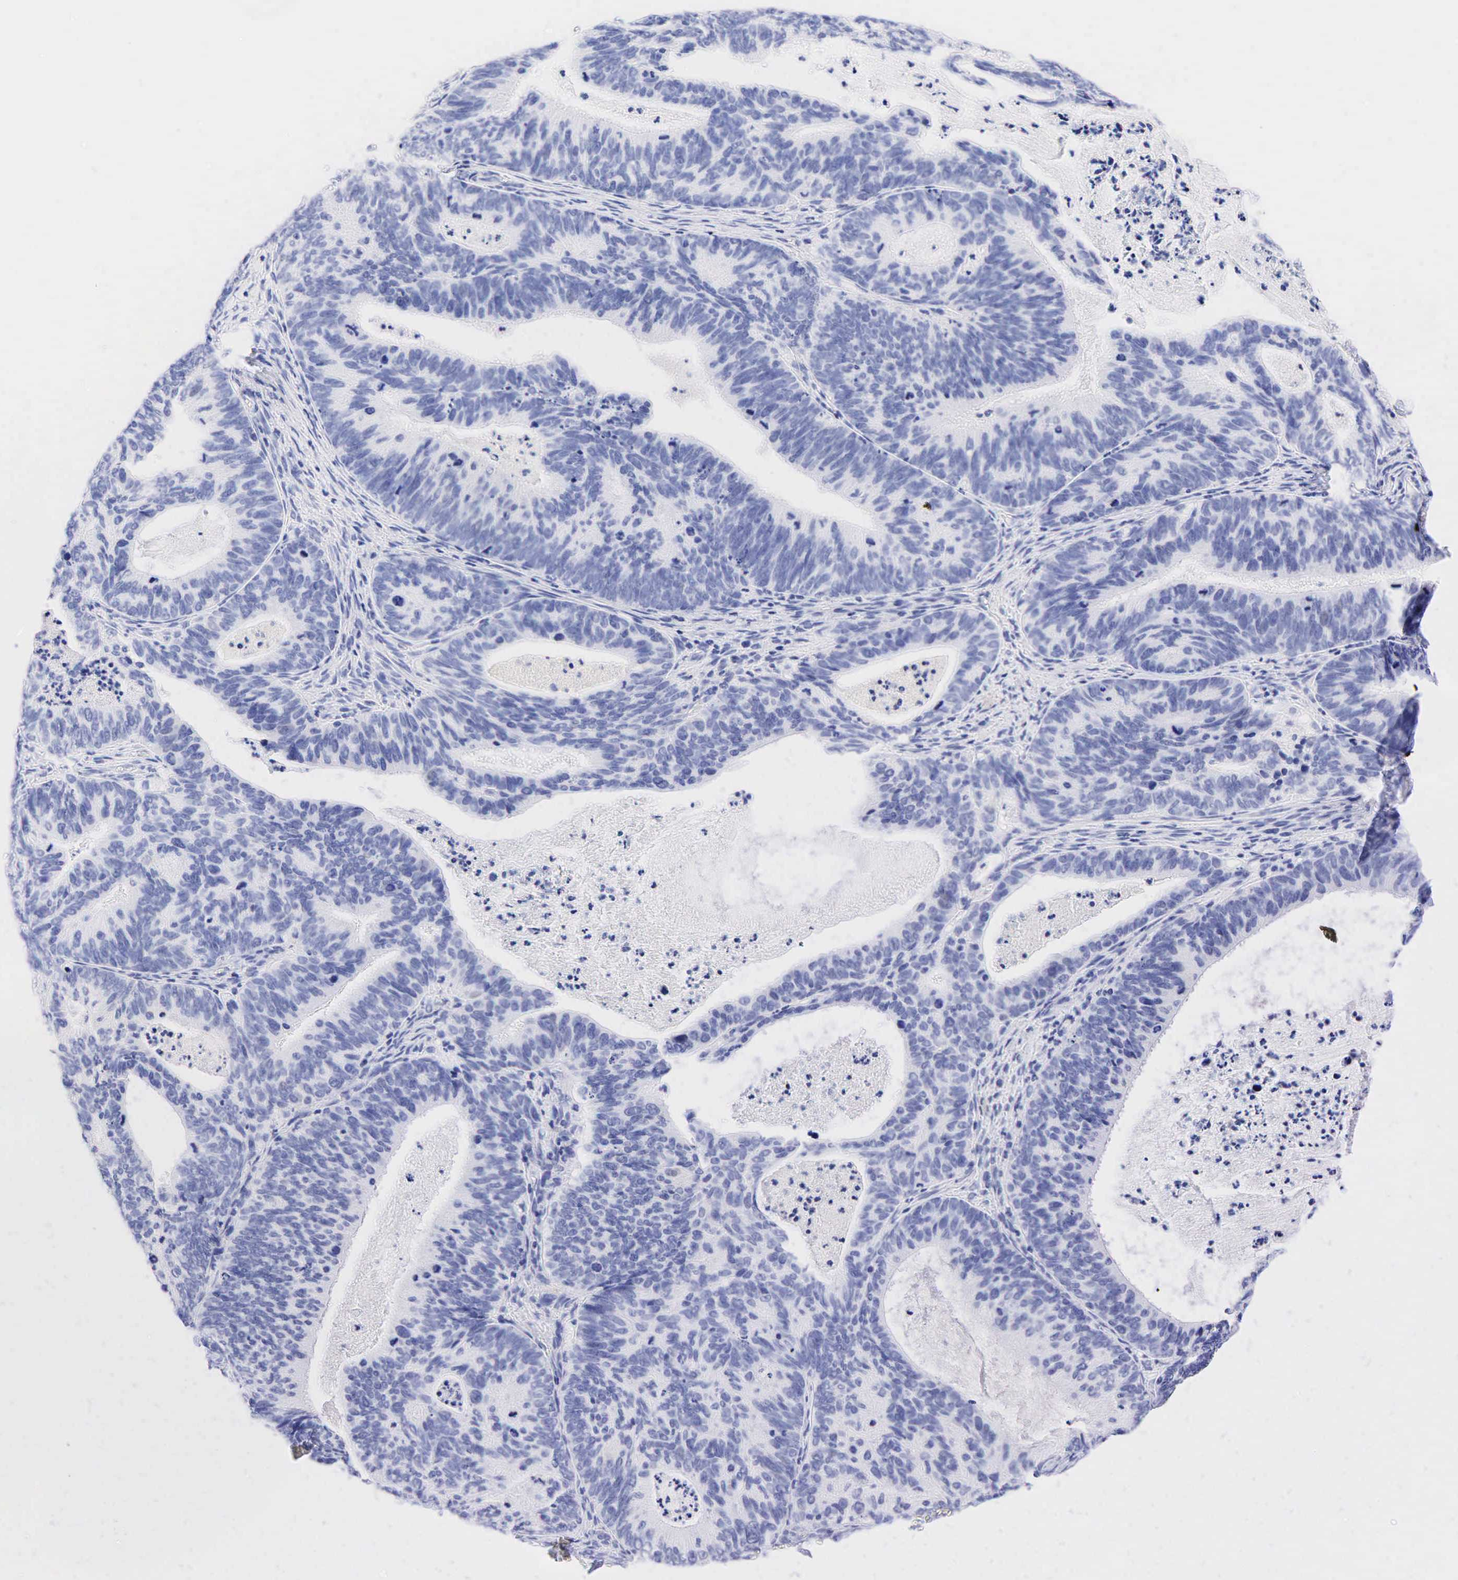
{"staining": {"intensity": "negative", "quantity": "none", "location": "none"}, "tissue": "ovarian cancer", "cell_type": "Tumor cells", "image_type": "cancer", "snomed": [{"axis": "morphology", "description": "Carcinoma, endometroid"}, {"axis": "topography", "description": "Ovary"}], "caption": "Tumor cells show no significant positivity in ovarian endometroid carcinoma.", "gene": "NKX2-1", "patient": {"sex": "female", "age": 52}}